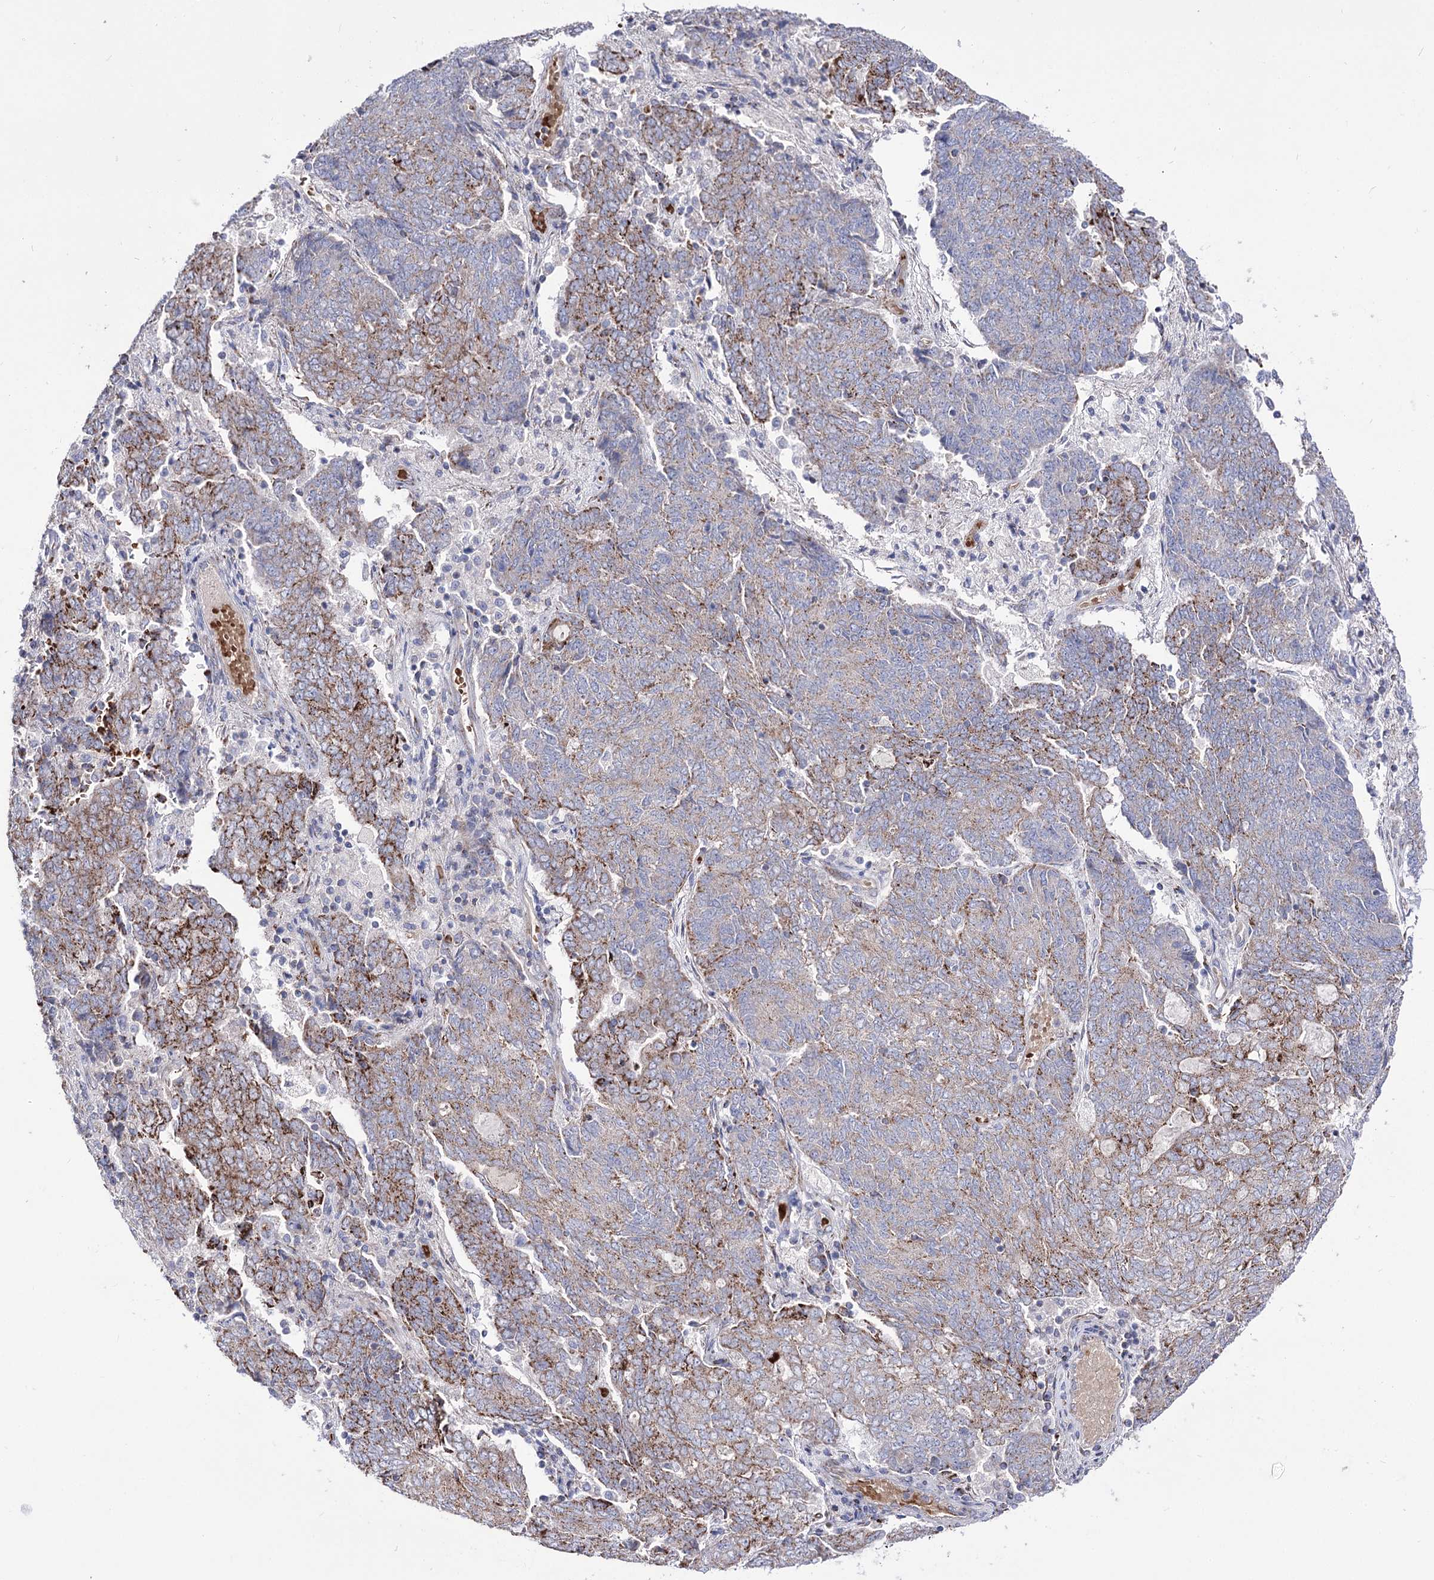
{"staining": {"intensity": "moderate", "quantity": "25%-75%", "location": "cytoplasmic/membranous"}, "tissue": "endometrial cancer", "cell_type": "Tumor cells", "image_type": "cancer", "snomed": [{"axis": "morphology", "description": "Adenocarcinoma, NOS"}, {"axis": "topography", "description": "Endometrium"}], "caption": "This histopathology image shows immunohistochemistry staining of human endometrial cancer, with medium moderate cytoplasmic/membranous expression in about 25%-75% of tumor cells.", "gene": "OSBPL5", "patient": {"sex": "female", "age": 80}}